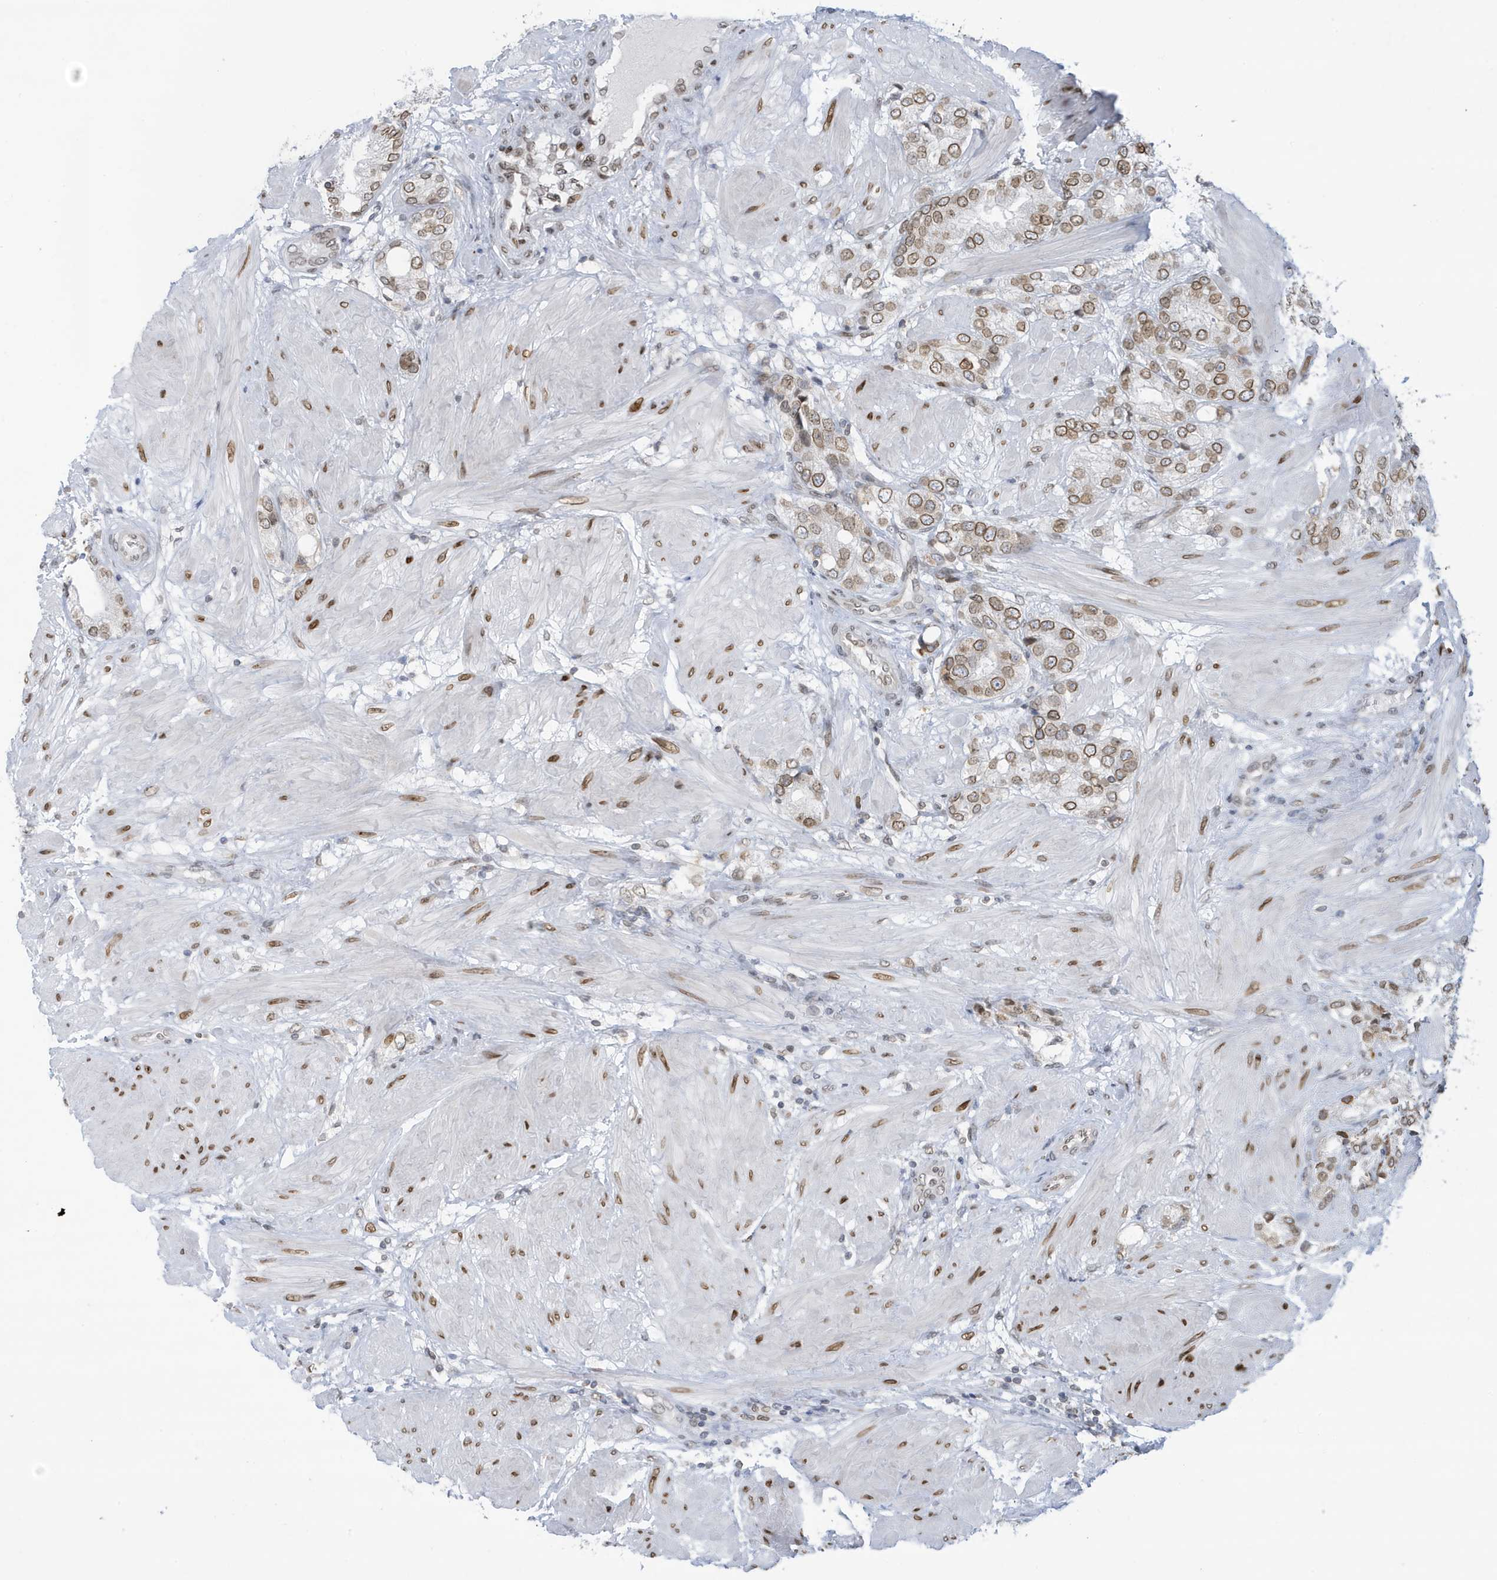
{"staining": {"intensity": "moderate", "quantity": ">75%", "location": "cytoplasmic/membranous,nuclear"}, "tissue": "prostate cancer", "cell_type": "Tumor cells", "image_type": "cancer", "snomed": [{"axis": "morphology", "description": "Adenocarcinoma, High grade"}, {"axis": "topography", "description": "Prostate"}], "caption": "Immunohistochemical staining of prostate cancer (high-grade adenocarcinoma) exhibits medium levels of moderate cytoplasmic/membranous and nuclear protein expression in about >75% of tumor cells.", "gene": "PCYT1A", "patient": {"sex": "male", "age": 50}}